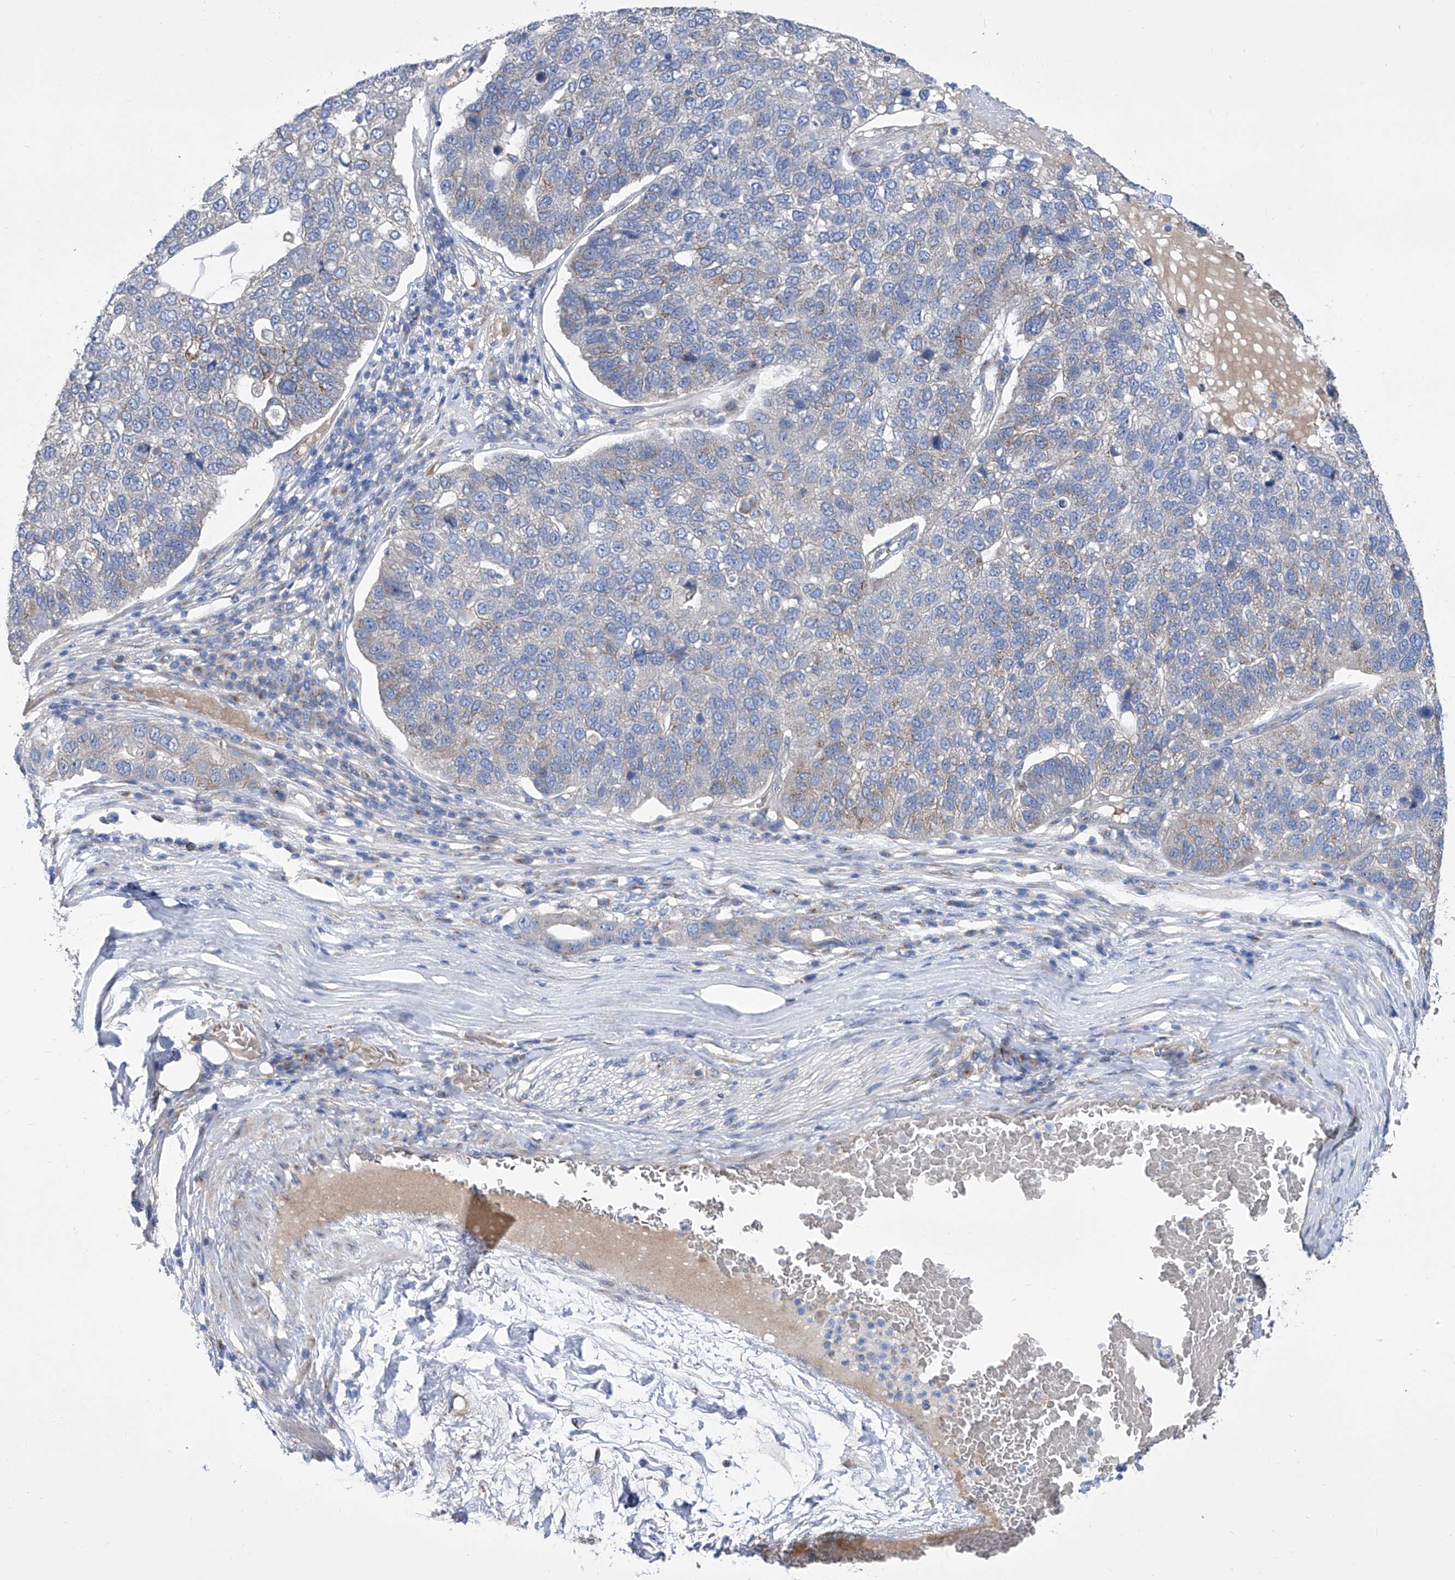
{"staining": {"intensity": "weak", "quantity": "<25%", "location": "cytoplasmic/membranous"}, "tissue": "pancreatic cancer", "cell_type": "Tumor cells", "image_type": "cancer", "snomed": [{"axis": "morphology", "description": "Adenocarcinoma, NOS"}, {"axis": "topography", "description": "Pancreas"}], "caption": "Immunohistochemical staining of human pancreatic cancer (adenocarcinoma) exhibits no significant positivity in tumor cells.", "gene": "TJAP1", "patient": {"sex": "female", "age": 61}}